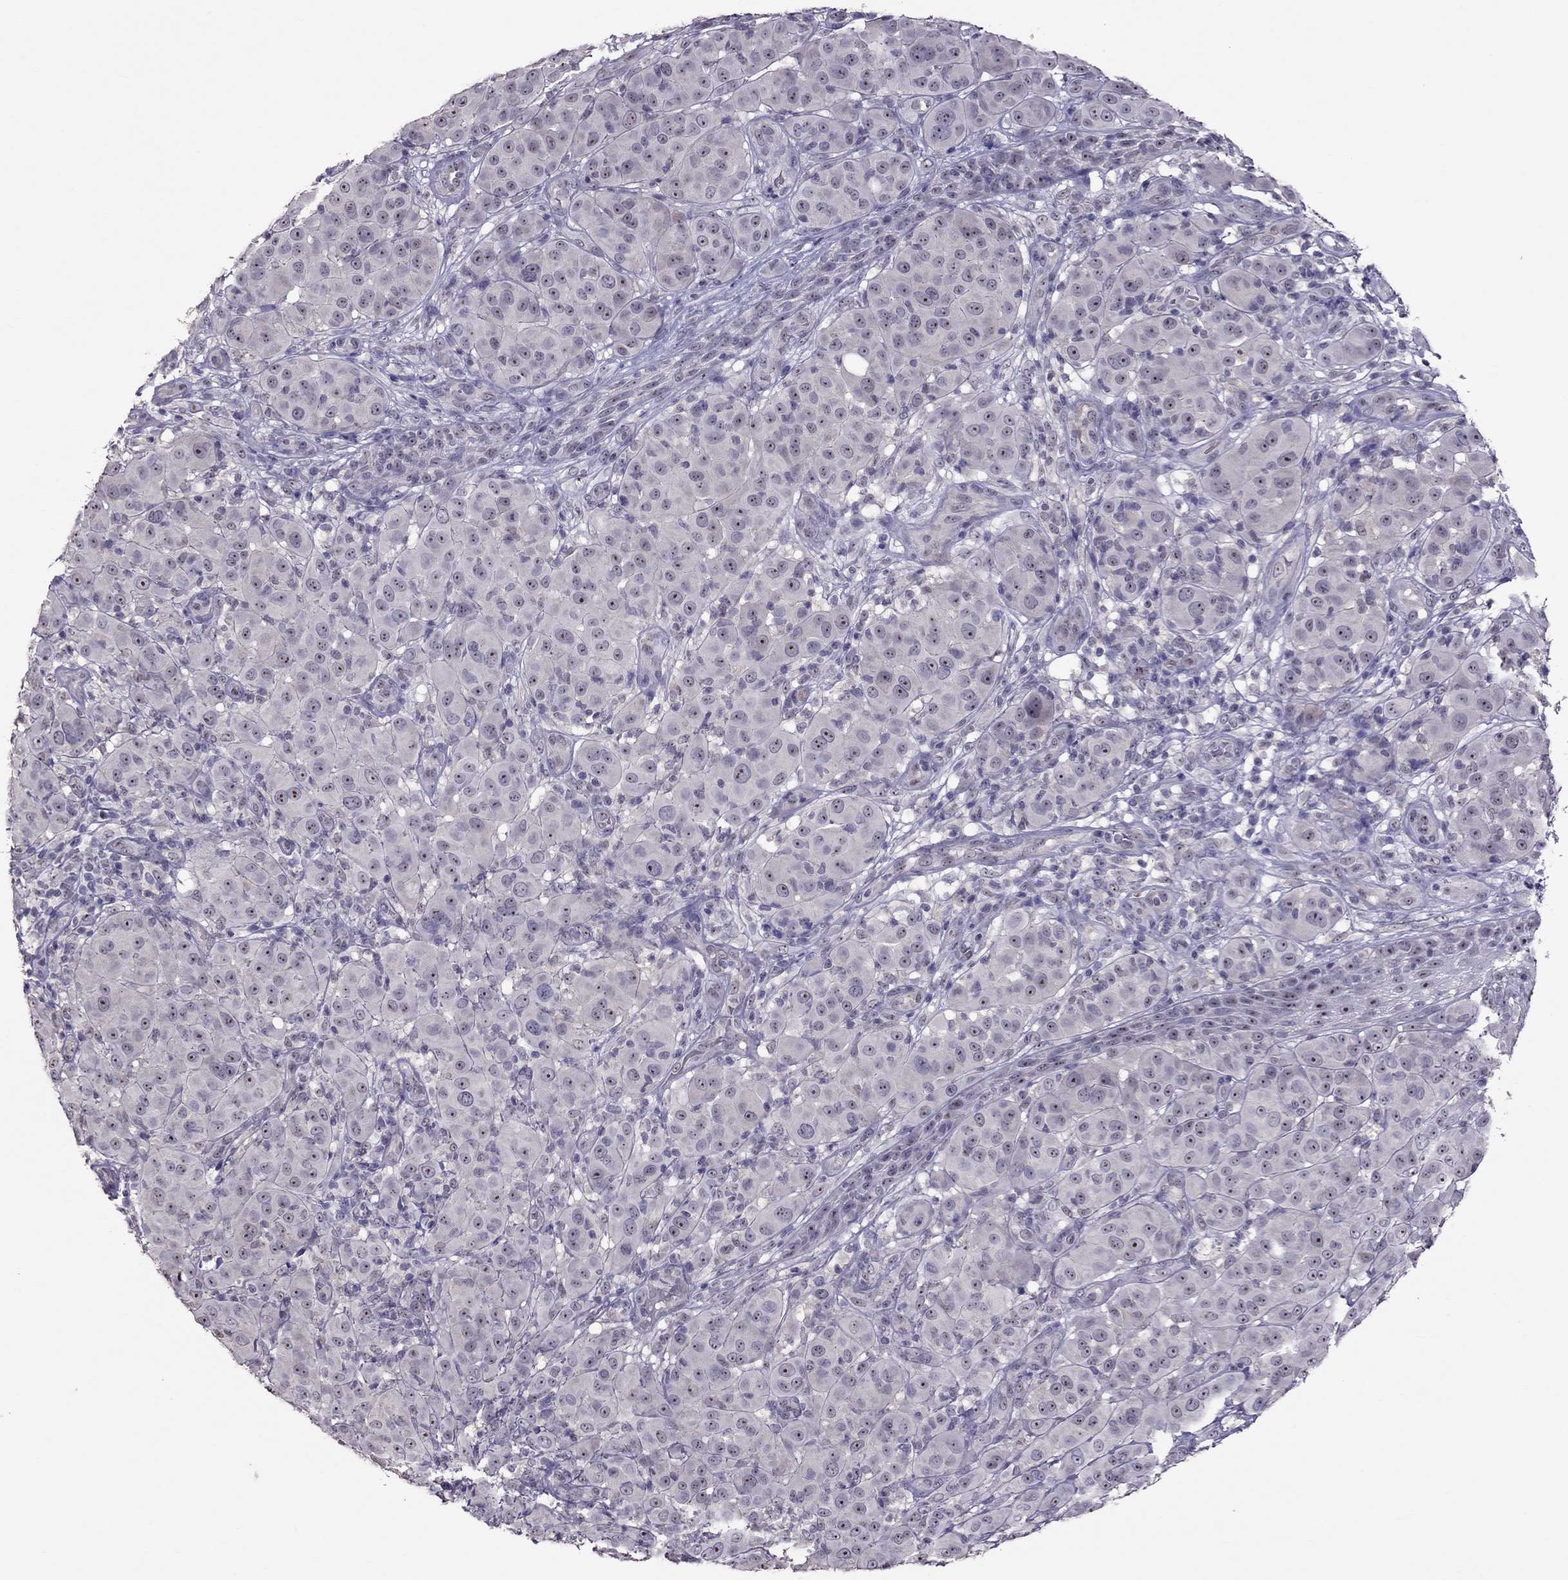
{"staining": {"intensity": "negative", "quantity": "none", "location": "none"}, "tissue": "melanoma", "cell_type": "Tumor cells", "image_type": "cancer", "snomed": [{"axis": "morphology", "description": "Malignant melanoma, NOS"}, {"axis": "topography", "description": "Skin"}], "caption": "A photomicrograph of human malignant melanoma is negative for staining in tumor cells.", "gene": "LRRC46", "patient": {"sex": "female", "age": 87}}